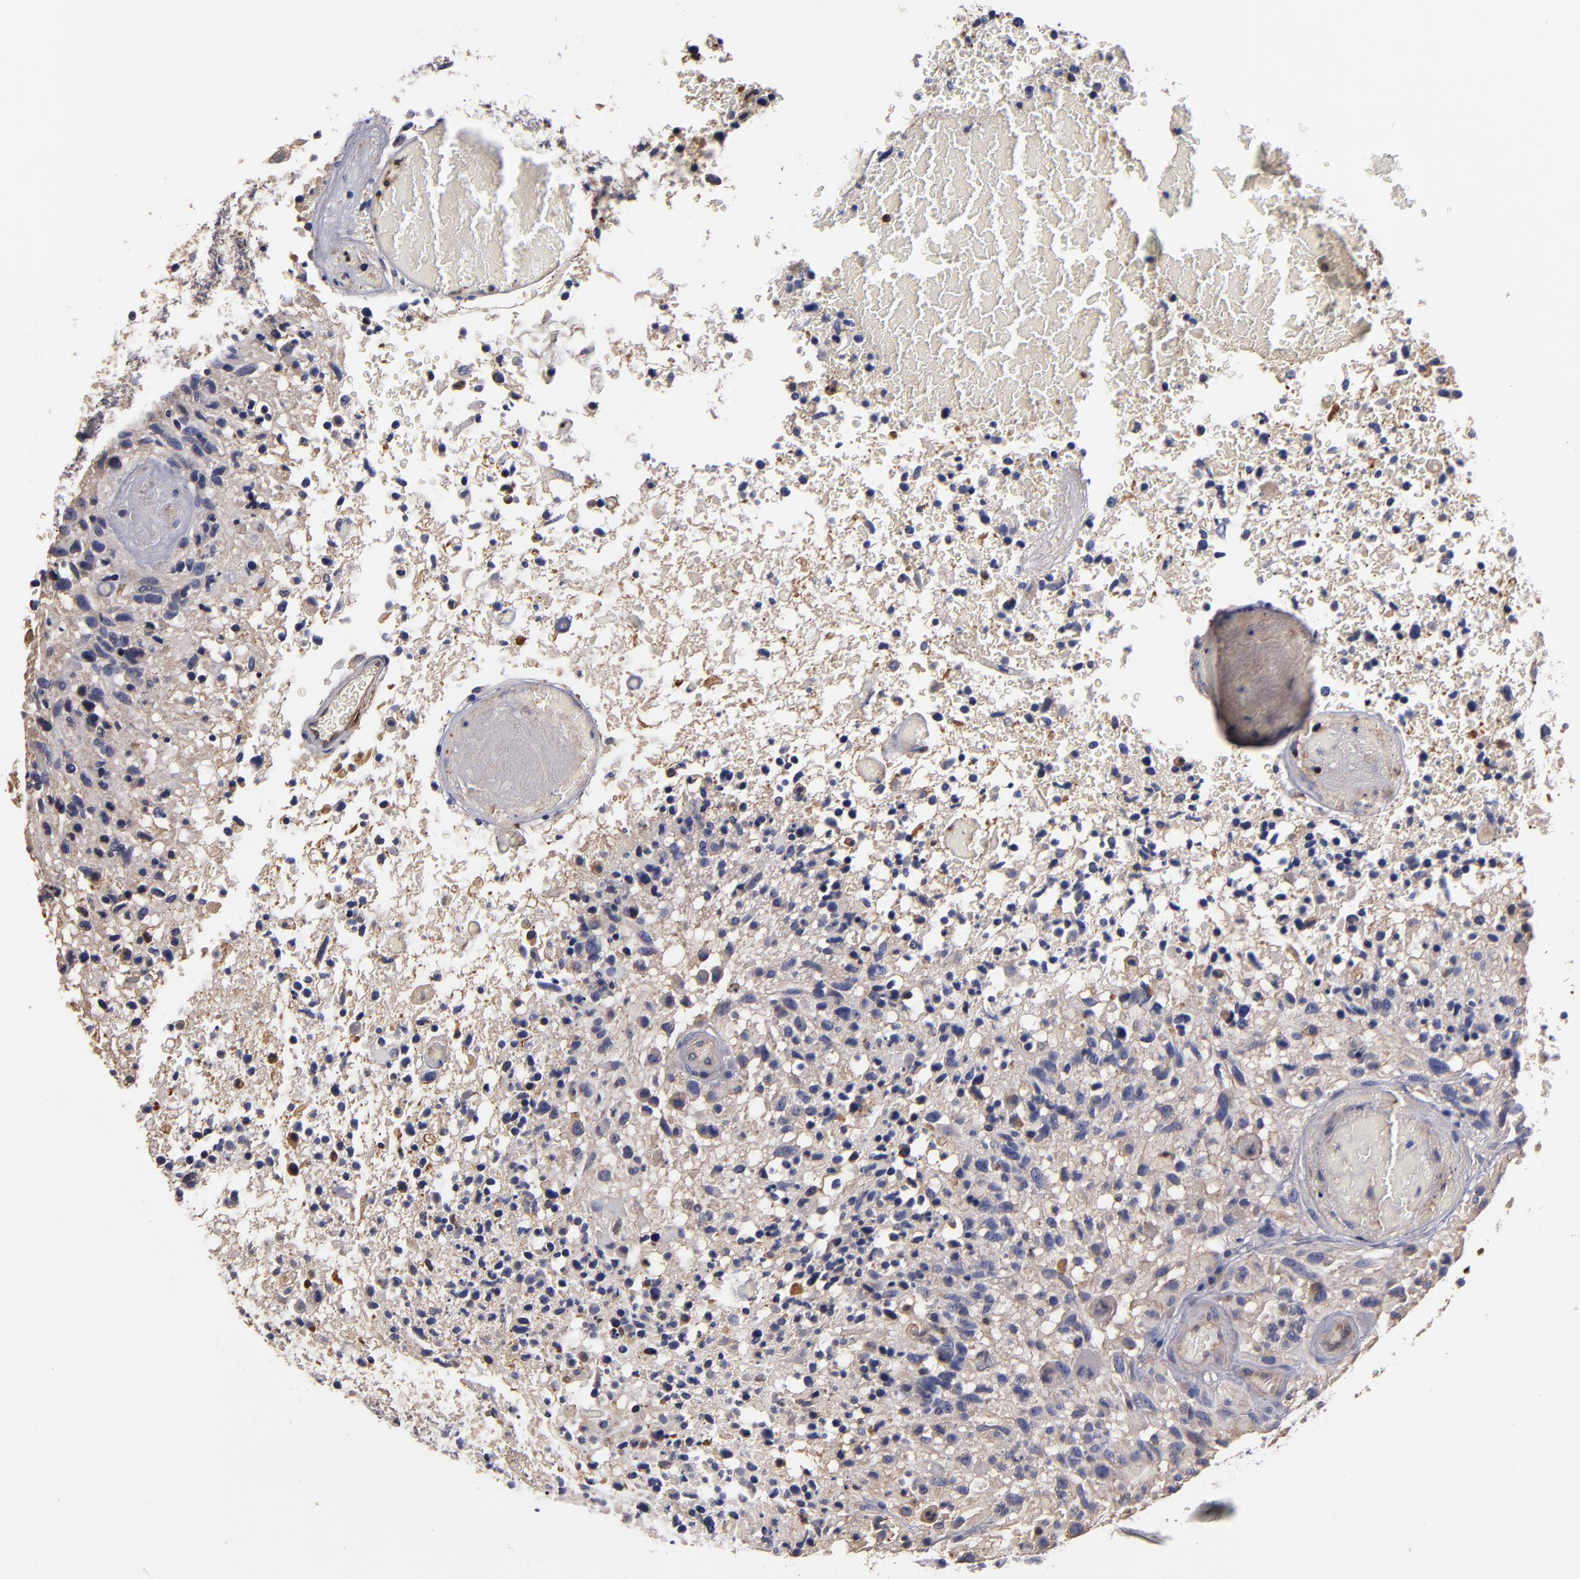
{"staining": {"intensity": "weak", "quantity": "25%-75%", "location": "cytoplasmic/membranous"}, "tissue": "glioma", "cell_type": "Tumor cells", "image_type": "cancer", "snomed": [{"axis": "morphology", "description": "Glioma, malignant, High grade"}, {"axis": "topography", "description": "Brain"}], "caption": "IHC photomicrograph of neoplastic tissue: human glioma stained using IHC demonstrates low levels of weak protein expression localized specifically in the cytoplasmic/membranous of tumor cells, appearing as a cytoplasmic/membranous brown color.", "gene": "ESYT2", "patient": {"sex": "male", "age": 72}}